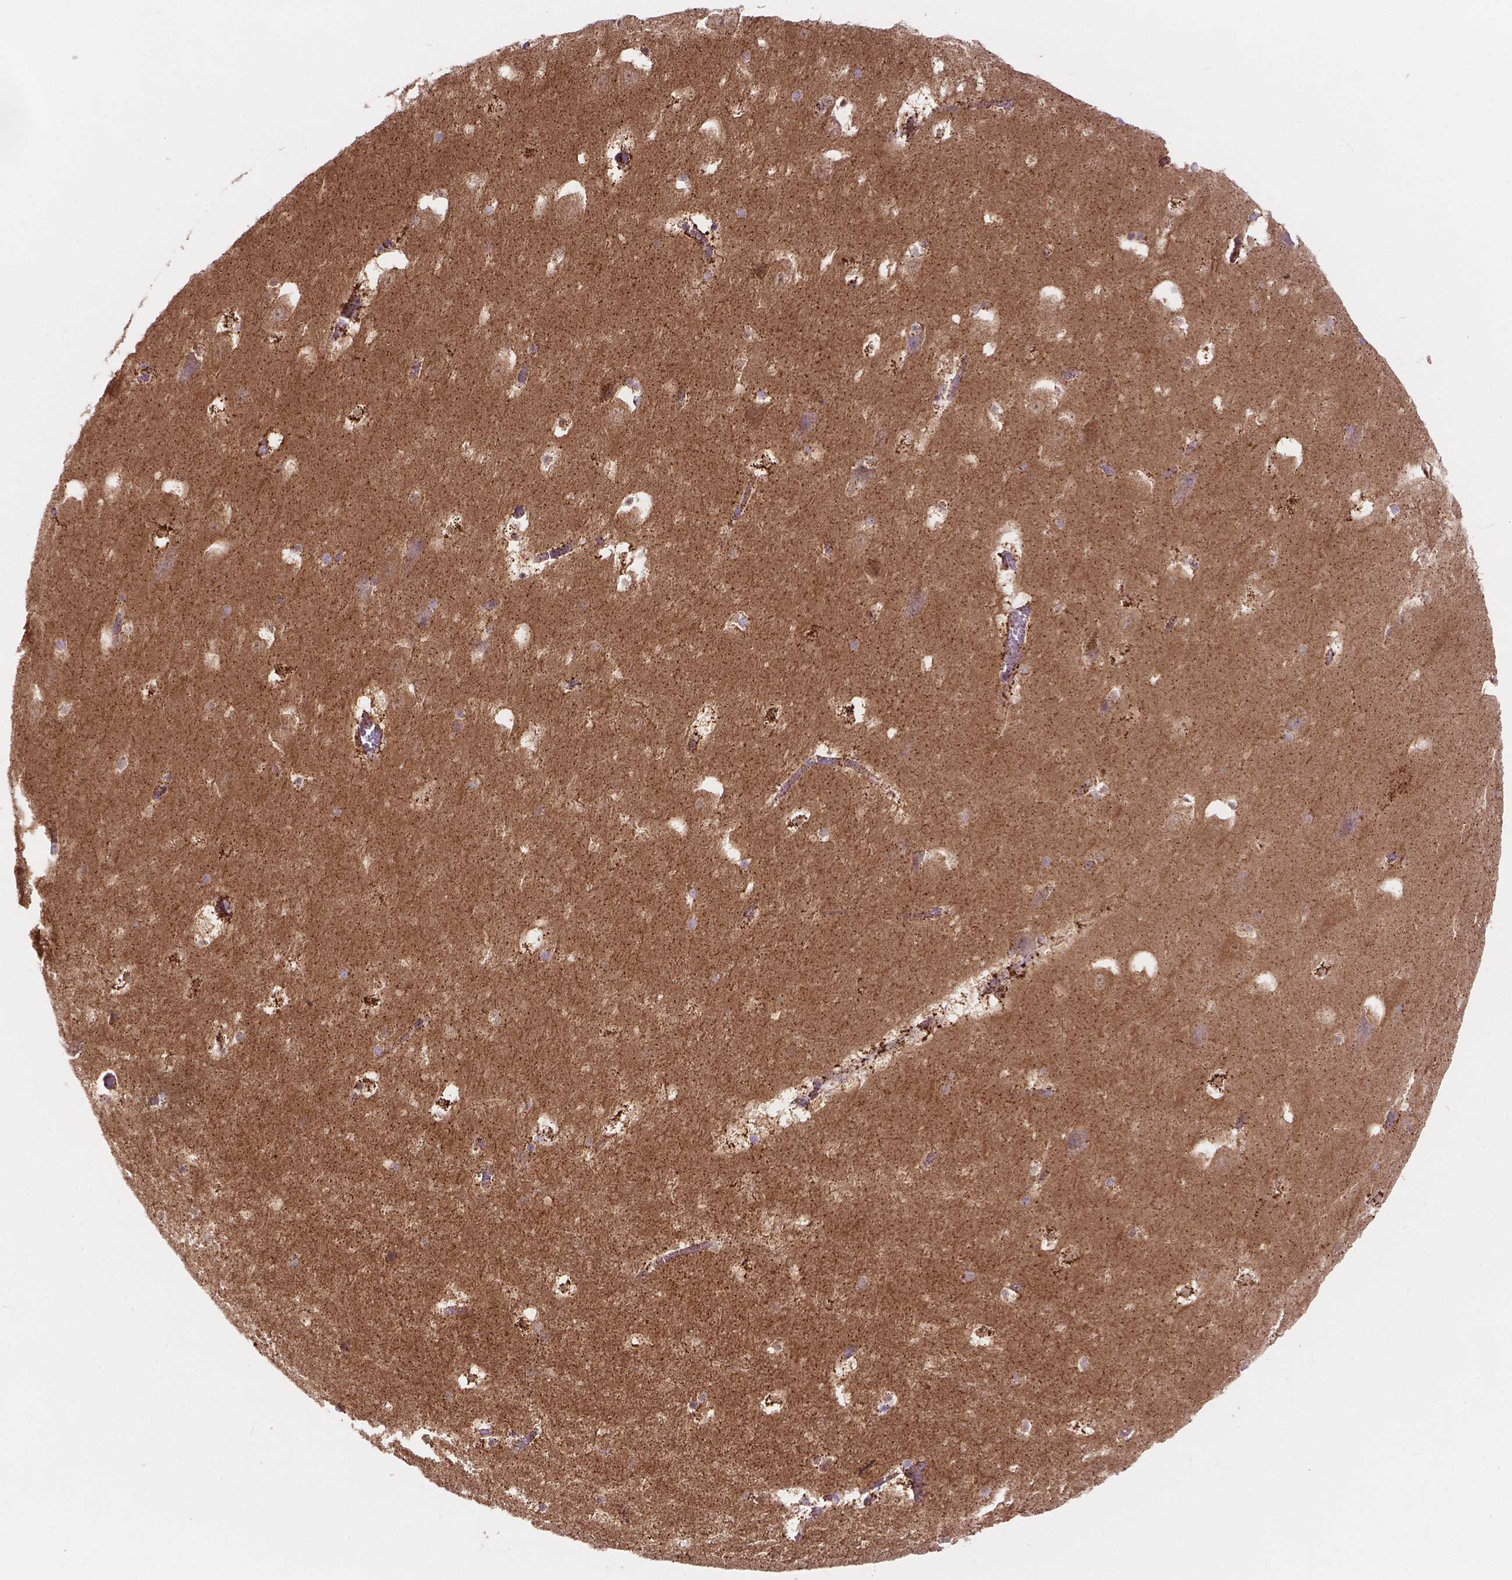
{"staining": {"intensity": "moderate", "quantity": "25%-75%", "location": "cytoplasmic/membranous,nuclear"}, "tissue": "hippocampus", "cell_type": "Glial cells", "image_type": "normal", "snomed": [{"axis": "morphology", "description": "Normal tissue, NOS"}, {"axis": "topography", "description": "Hippocampus"}], "caption": "Immunohistochemical staining of benign human hippocampus shows 25%-75% levels of moderate cytoplasmic/membranous,nuclear protein expression in approximately 25%-75% of glial cells. The protein is shown in brown color, while the nuclei are stained blue.", "gene": "AK3", "patient": {"sex": "male", "age": 45}}